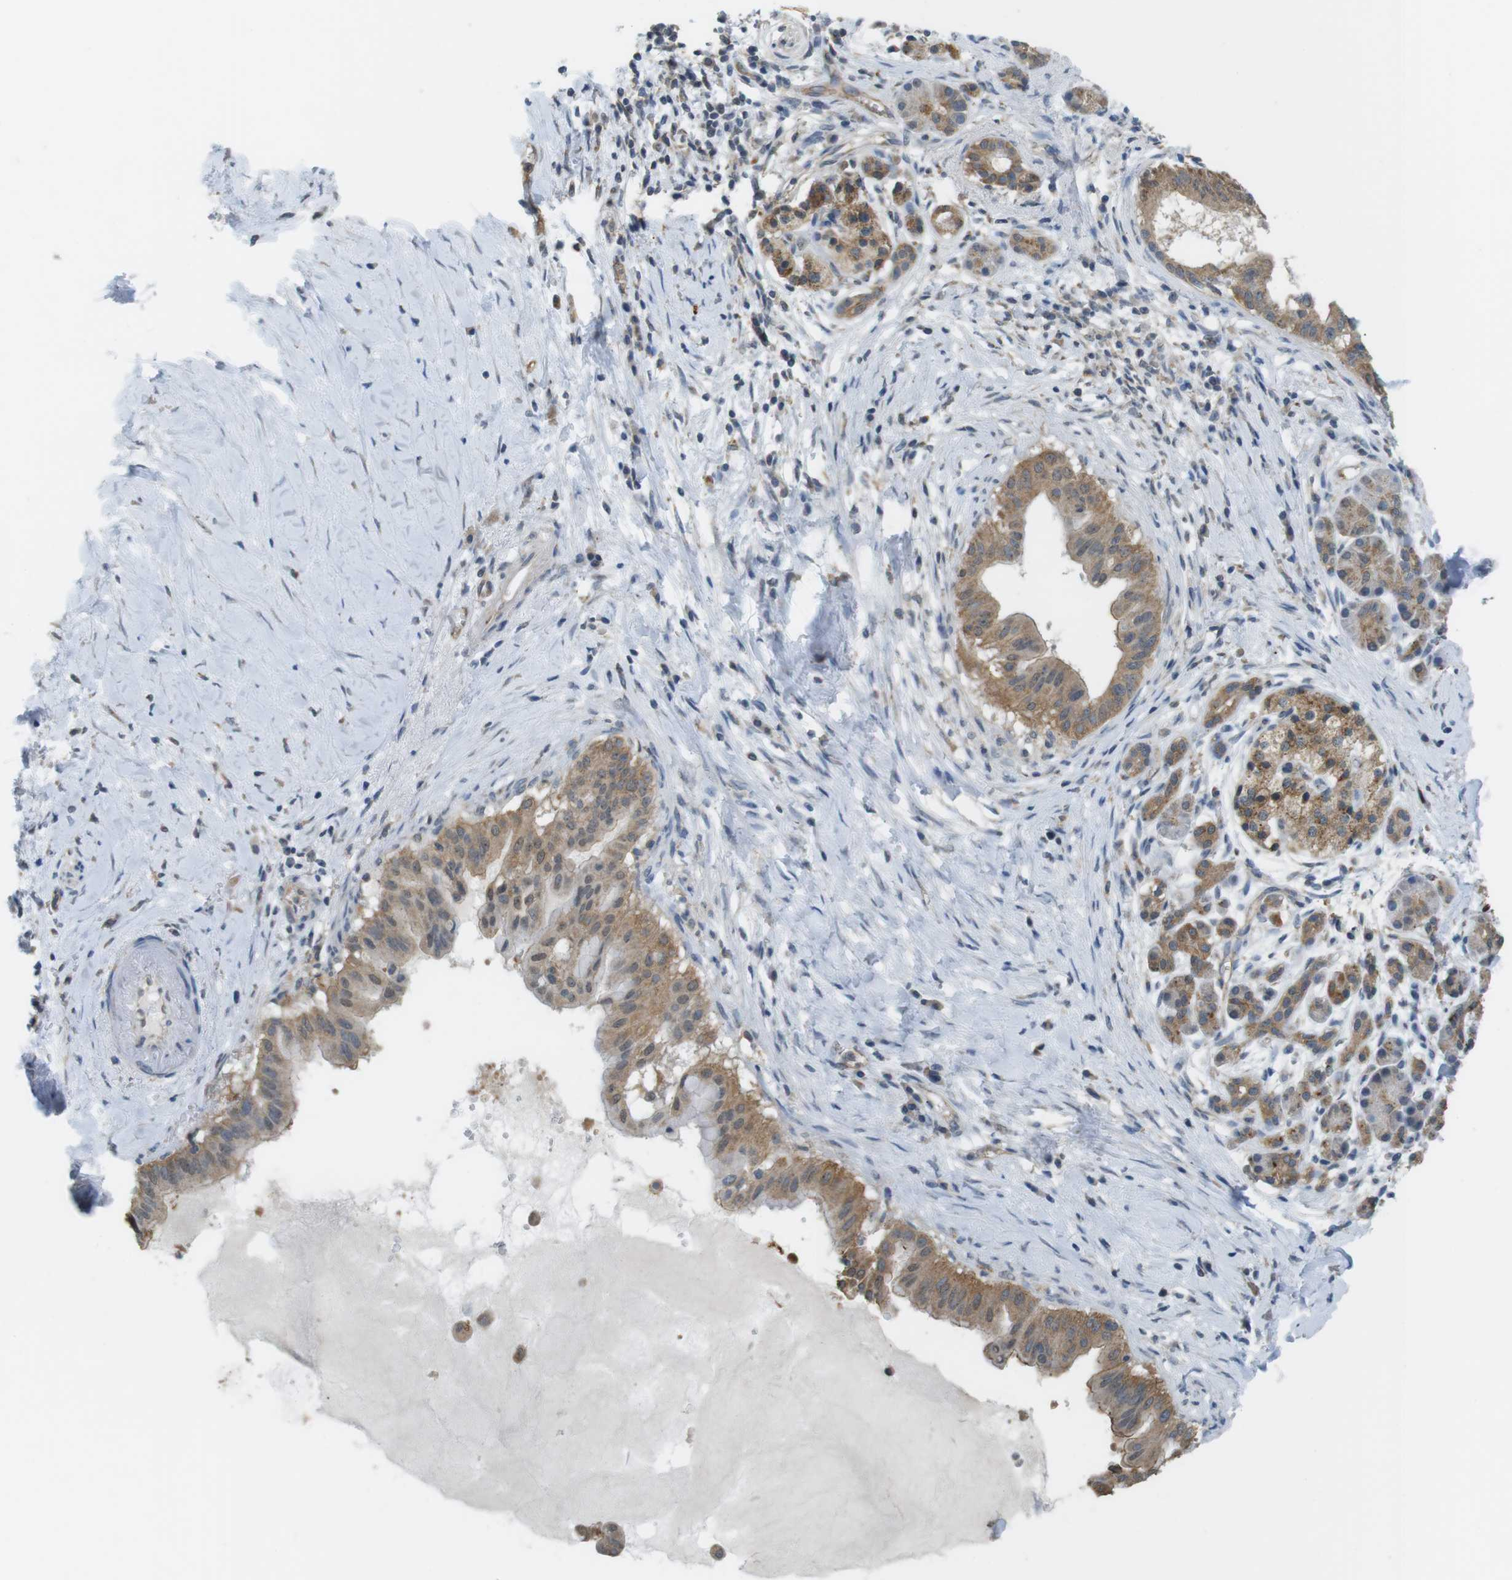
{"staining": {"intensity": "moderate", "quantity": ">75%", "location": "cytoplasmic/membranous"}, "tissue": "pancreatic cancer", "cell_type": "Tumor cells", "image_type": "cancer", "snomed": [{"axis": "morphology", "description": "Adenocarcinoma, NOS"}, {"axis": "topography", "description": "Pancreas"}], "caption": "DAB (3,3'-diaminobenzidine) immunohistochemical staining of pancreatic adenocarcinoma displays moderate cytoplasmic/membranous protein expression in approximately >75% of tumor cells.", "gene": "BRI3BP", "patient": {"sex": "male", "age": 55}}